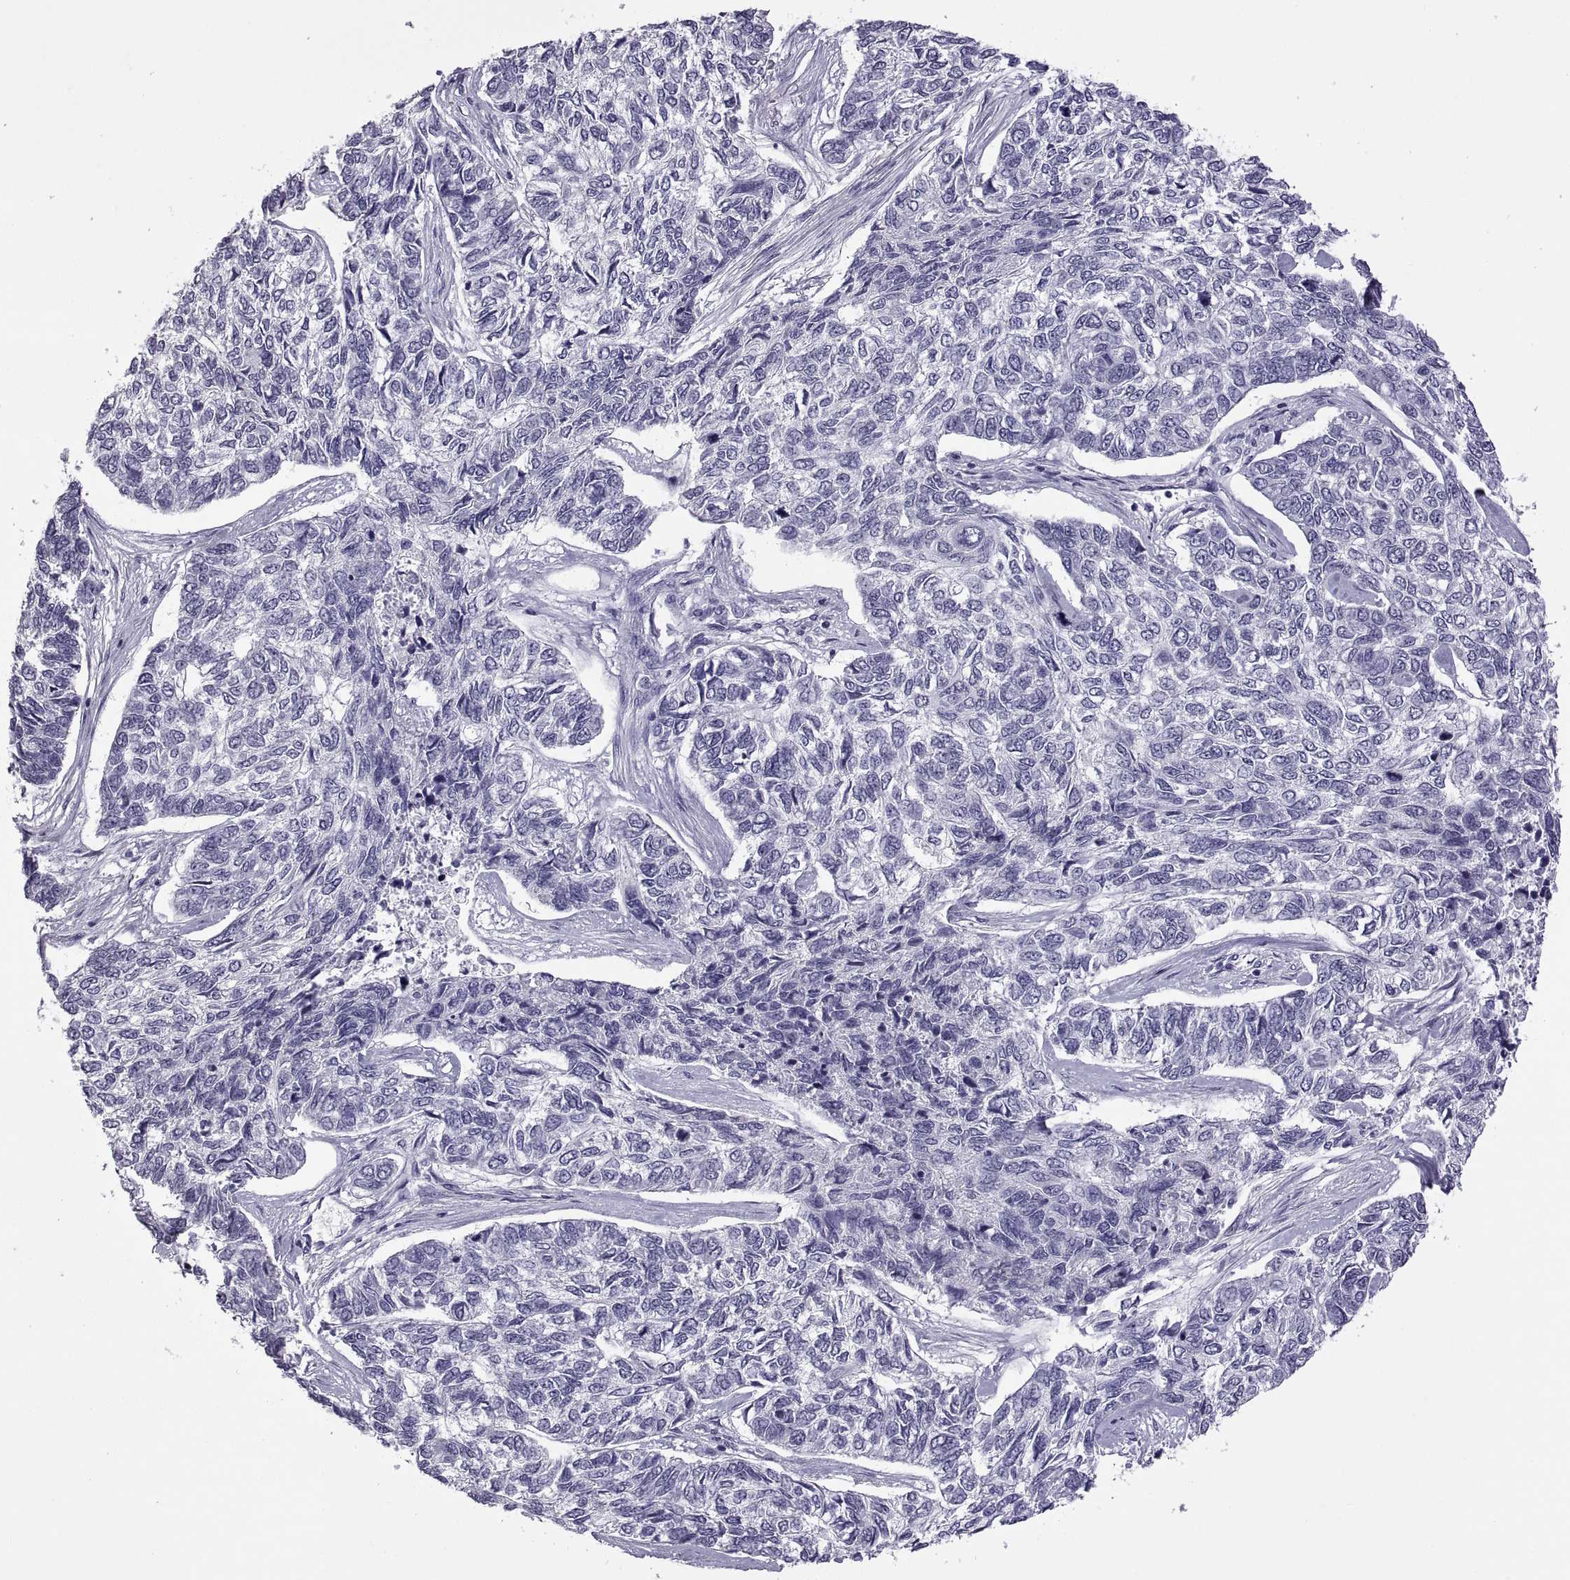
{"staining": {"intensity": "negative", "quantity": "none", "location": "none"}, "tissue": "skin cancer", "cell_type": "Tumor cells", "image_type": "cancer", "snomed": [{"axis": "morphology", "description": "Basal cell carcinoma"}, {"axis": "topography", "description": "Skin"}], "caption": "Protein analysis of skin cancer shows no significant positivity in tumor cells.", "gene": "RDM1", "patient": {"sex": "female", "age": 65}}